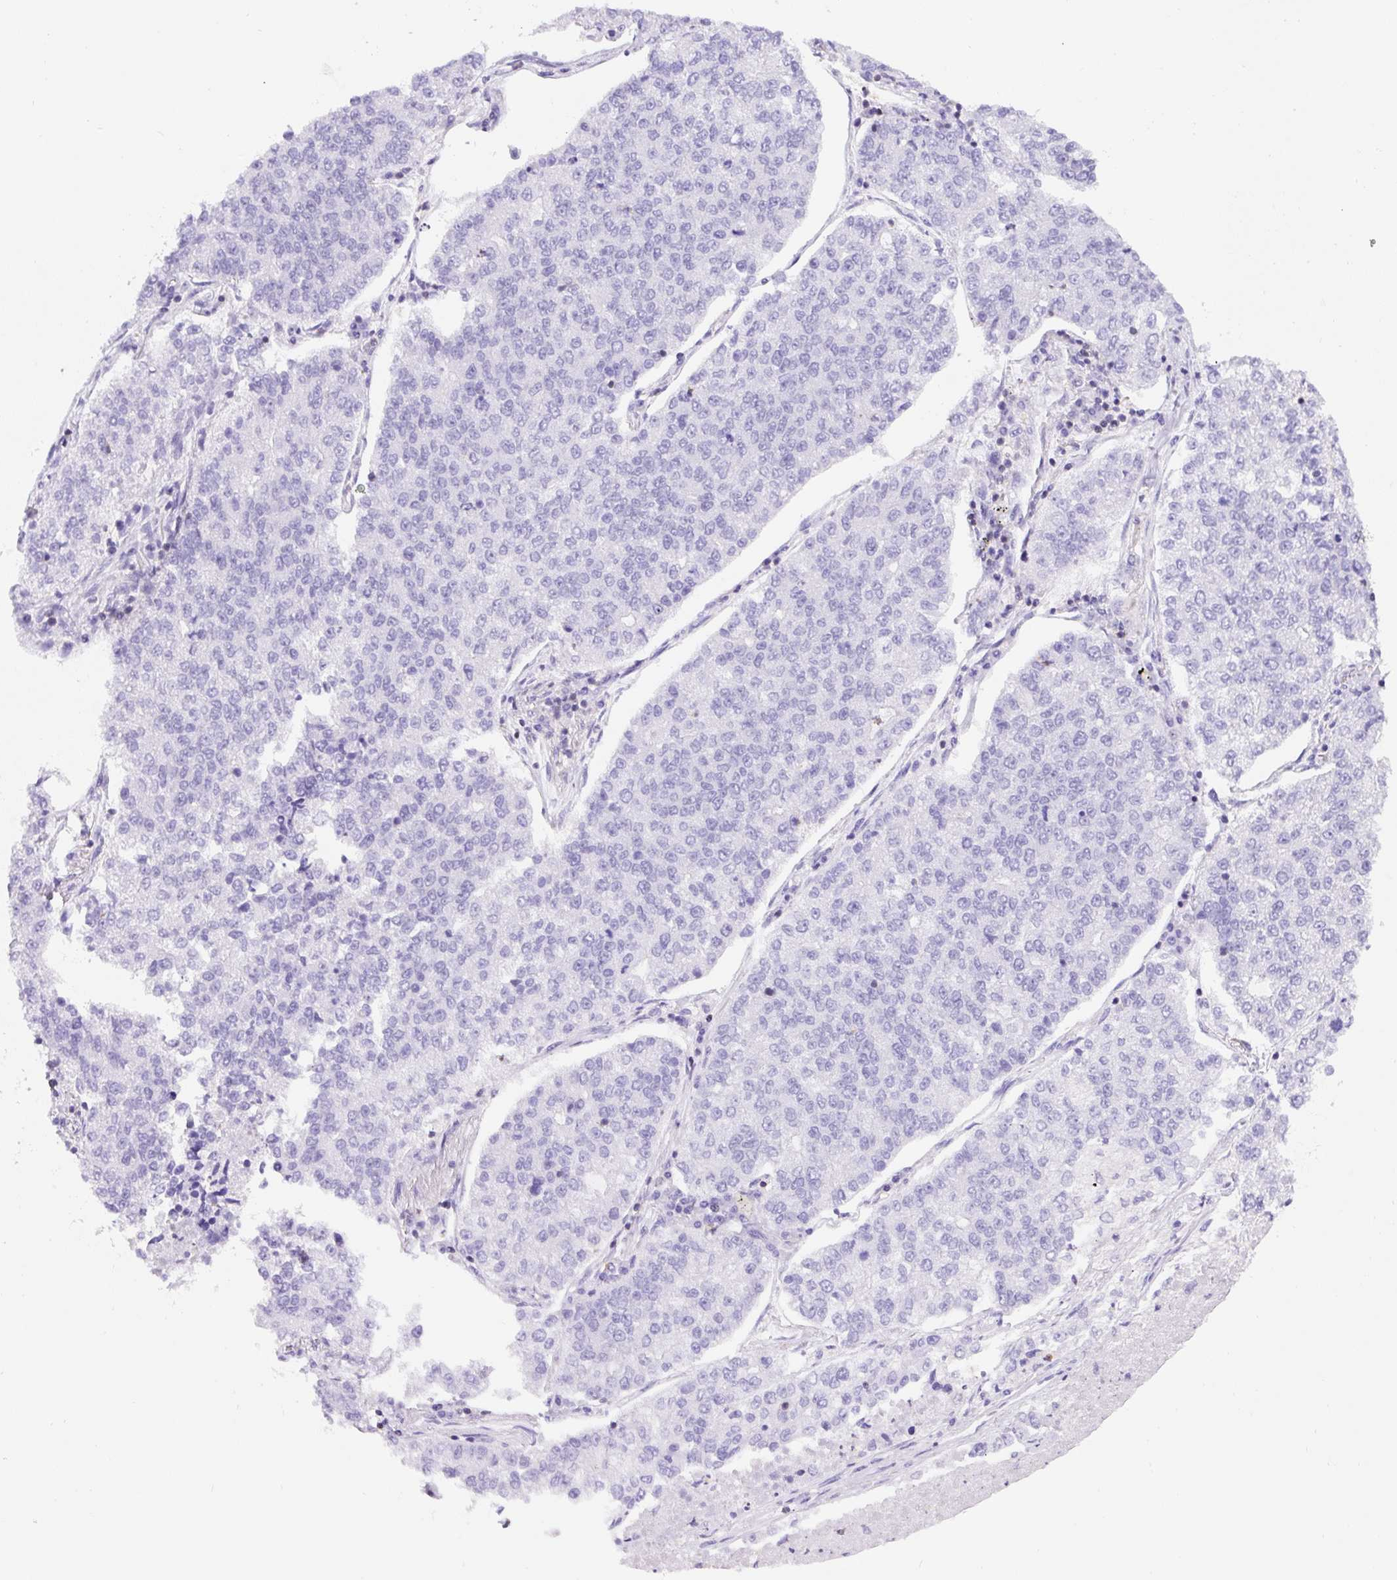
{"staining": {"intensity": "negative", "quantity": "none", "location": "none"}, "tissue": "lung cancer", "cell_type": "Tumor cells", "image_type": "cancer", "snomed": [{"axis": "morphology", "description": "Adenocarcinoma, NOS"}, {"axis": "topography", "description": "Lung"}], "caption": "Histopathology image shows no significant protein expression in tumor cells of lung adenocarcinoma. The staining was performed using DAB (3,3'-diaminobenzidine) to visualize the protein expression in brown, while the nuclei were stained in blue with hematoxylin (Magnification: 20x).", "gene": "FAM228B", "patient": {"sex": "male", "age": 49}}